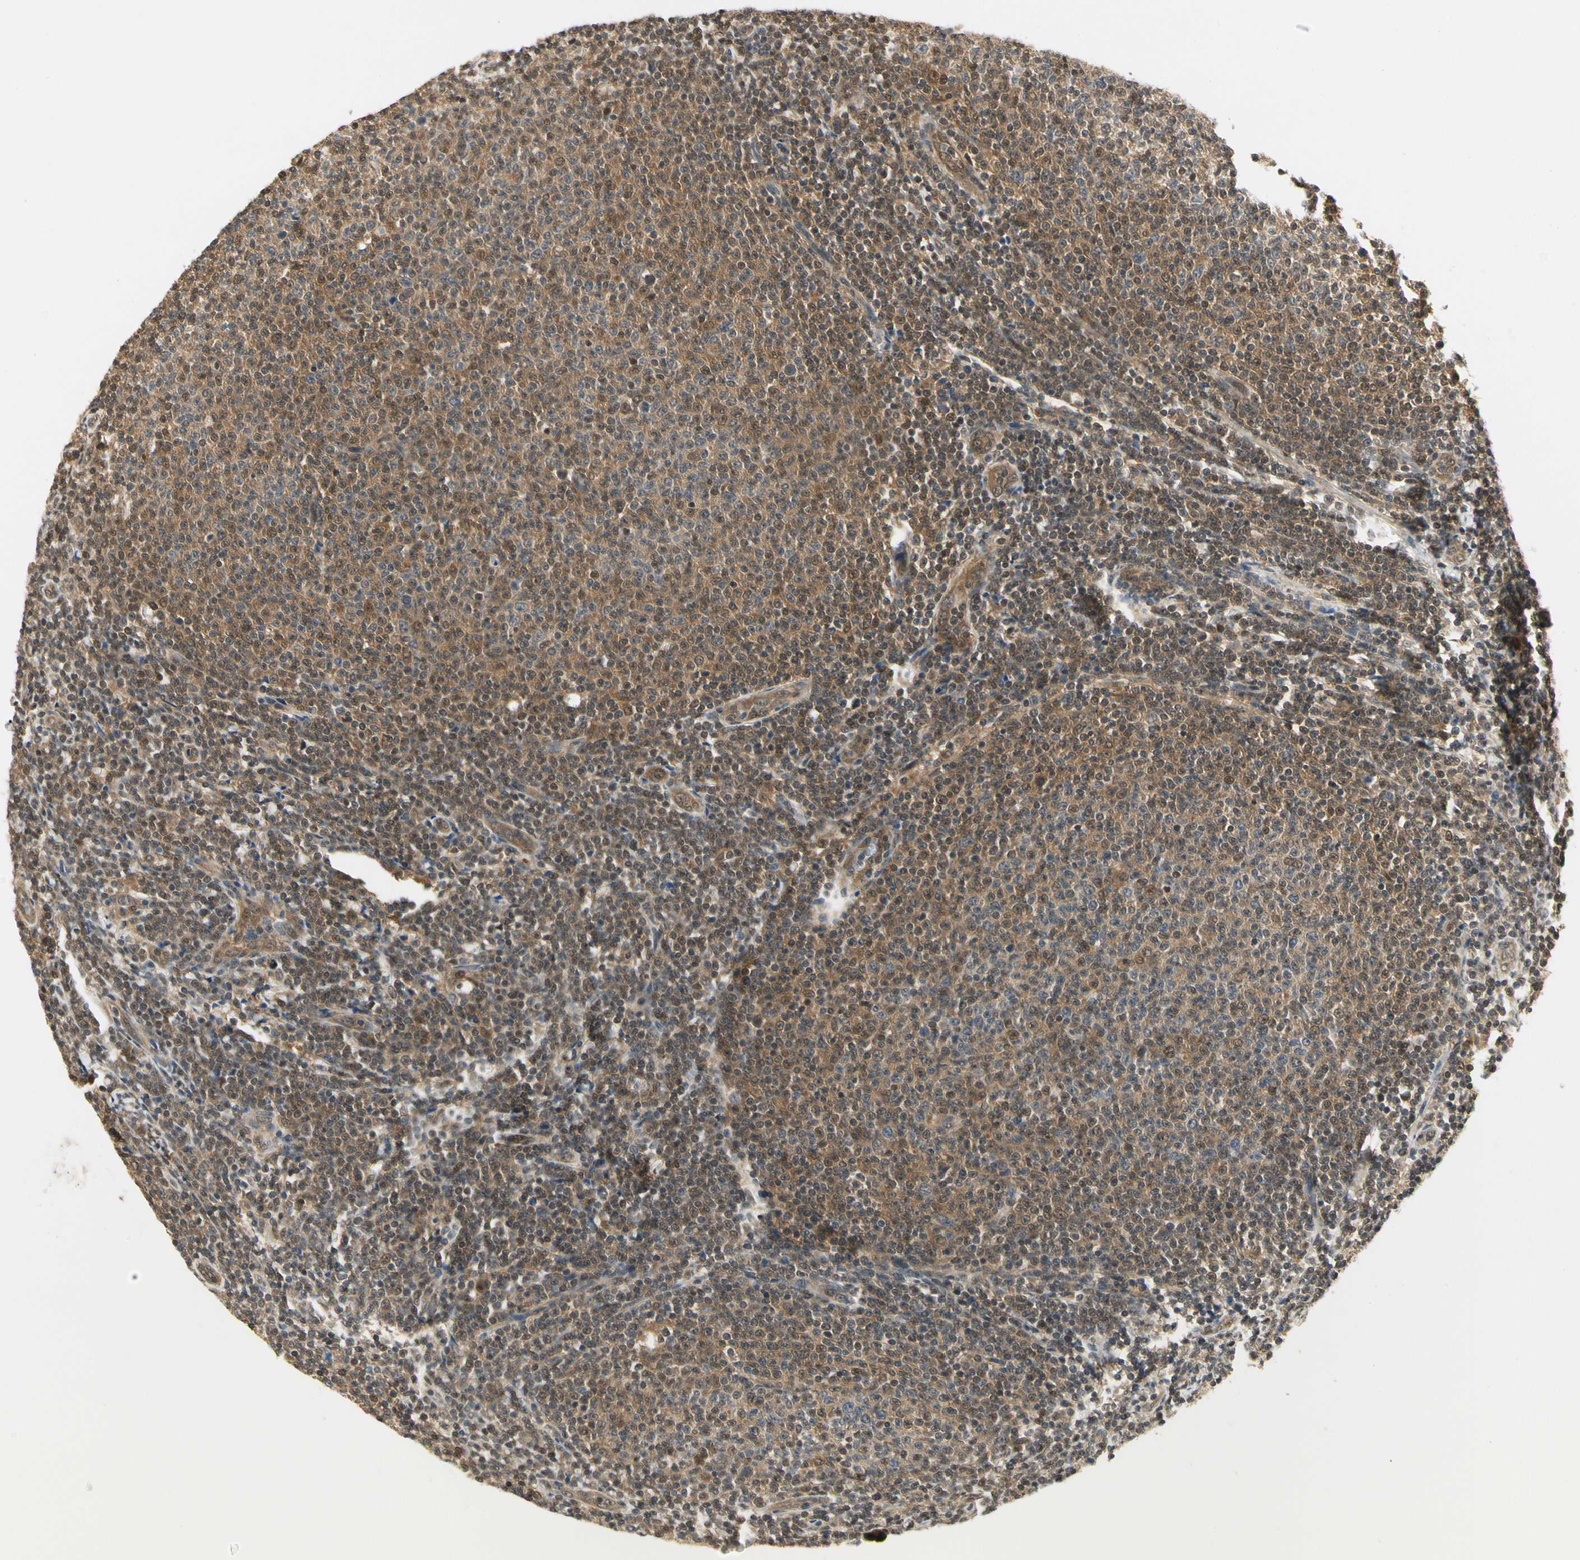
{"staining": {"intensity": "moderate", "quantity": ">75%", "location": "cytoplasmic/membranous,nuclear"}, "tissue": "lymphoma", "cell_type": "Tumor cells", "image_type": "cancer", "snomed": [{"axis": "morphology", "description": "Malignant lymphoma, non-Hodgkin's type, Low grade"}, {"axis": "topography", "description": "Lymph node"}], "caption": "DAB (3,3'-diaminobenzidine) immunohistochemical staining of human malignant lymphoma, non-Hodgkin's type (low-grade) reveals moderate cytoplasmic/membranous and nuclear protein positivity in approximately >75% of tumor cells. (DAB IHC, brown staining for protein, blue staining for nuclei).", "gene": "UBE2Z", "patient": {"sex": "male", "age": 66}}